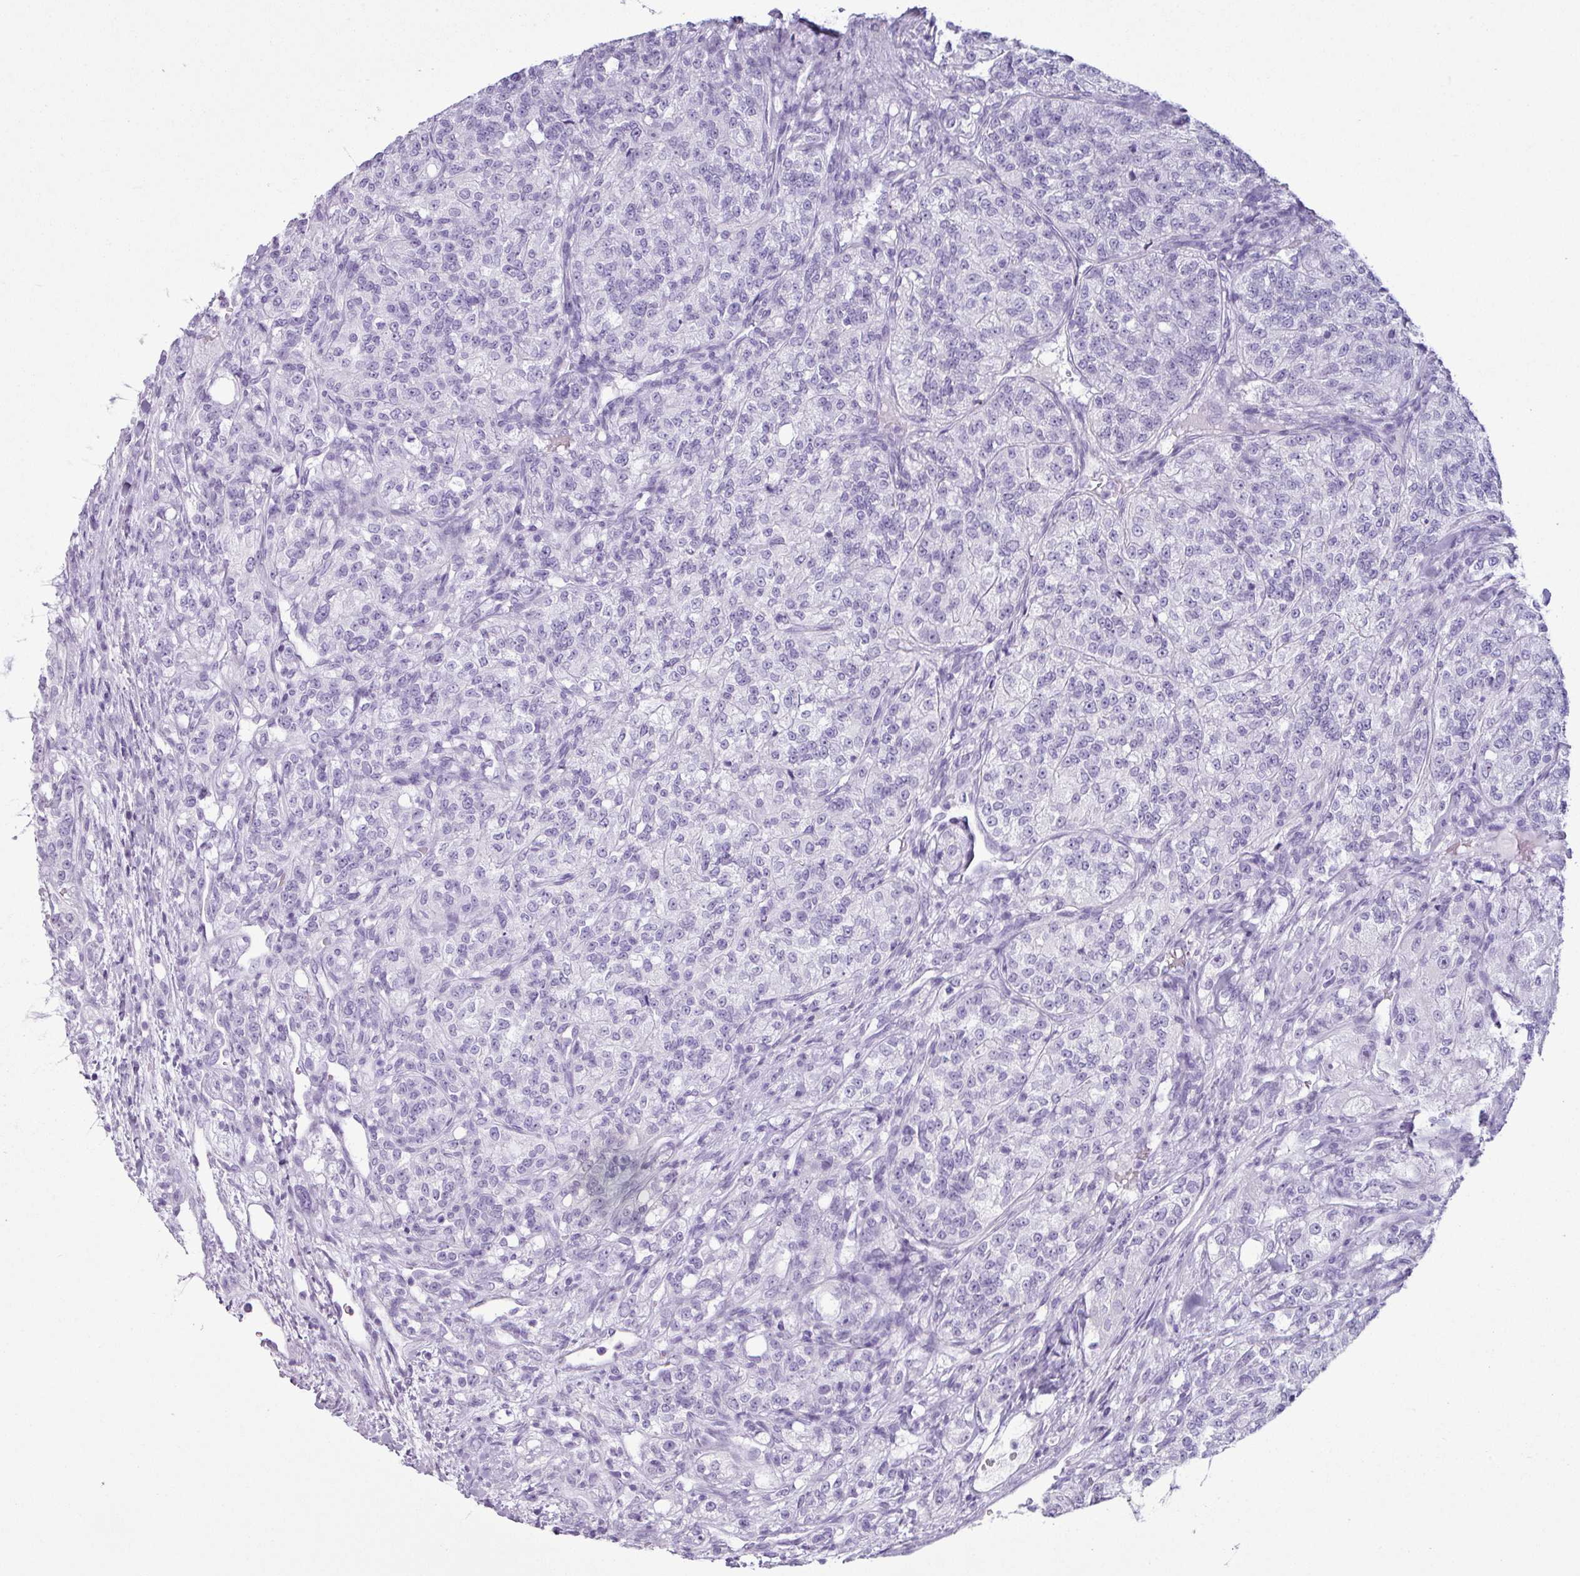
{"staining": {"intensity": "negative", "quantity": "none", "location": "none"}, "tissue": "renal cancer", "cell_type": "Tumor cells", "image_type": "cancer", "snomed": [{"axis": "morphology", "description": "Adenocarcinoma, NOS"}, {"axis": "topography", "description": "Kidney"}], "caption": "Immunohistochemistry image of neoplastic tissue: human renal adenocarcinoma stained with DAB (3,3'-diaminobenzidine) reveals no significant protein staining in tumor cells.", "gene": "SCT", "patient": {"sex": "female", "age": 63}}